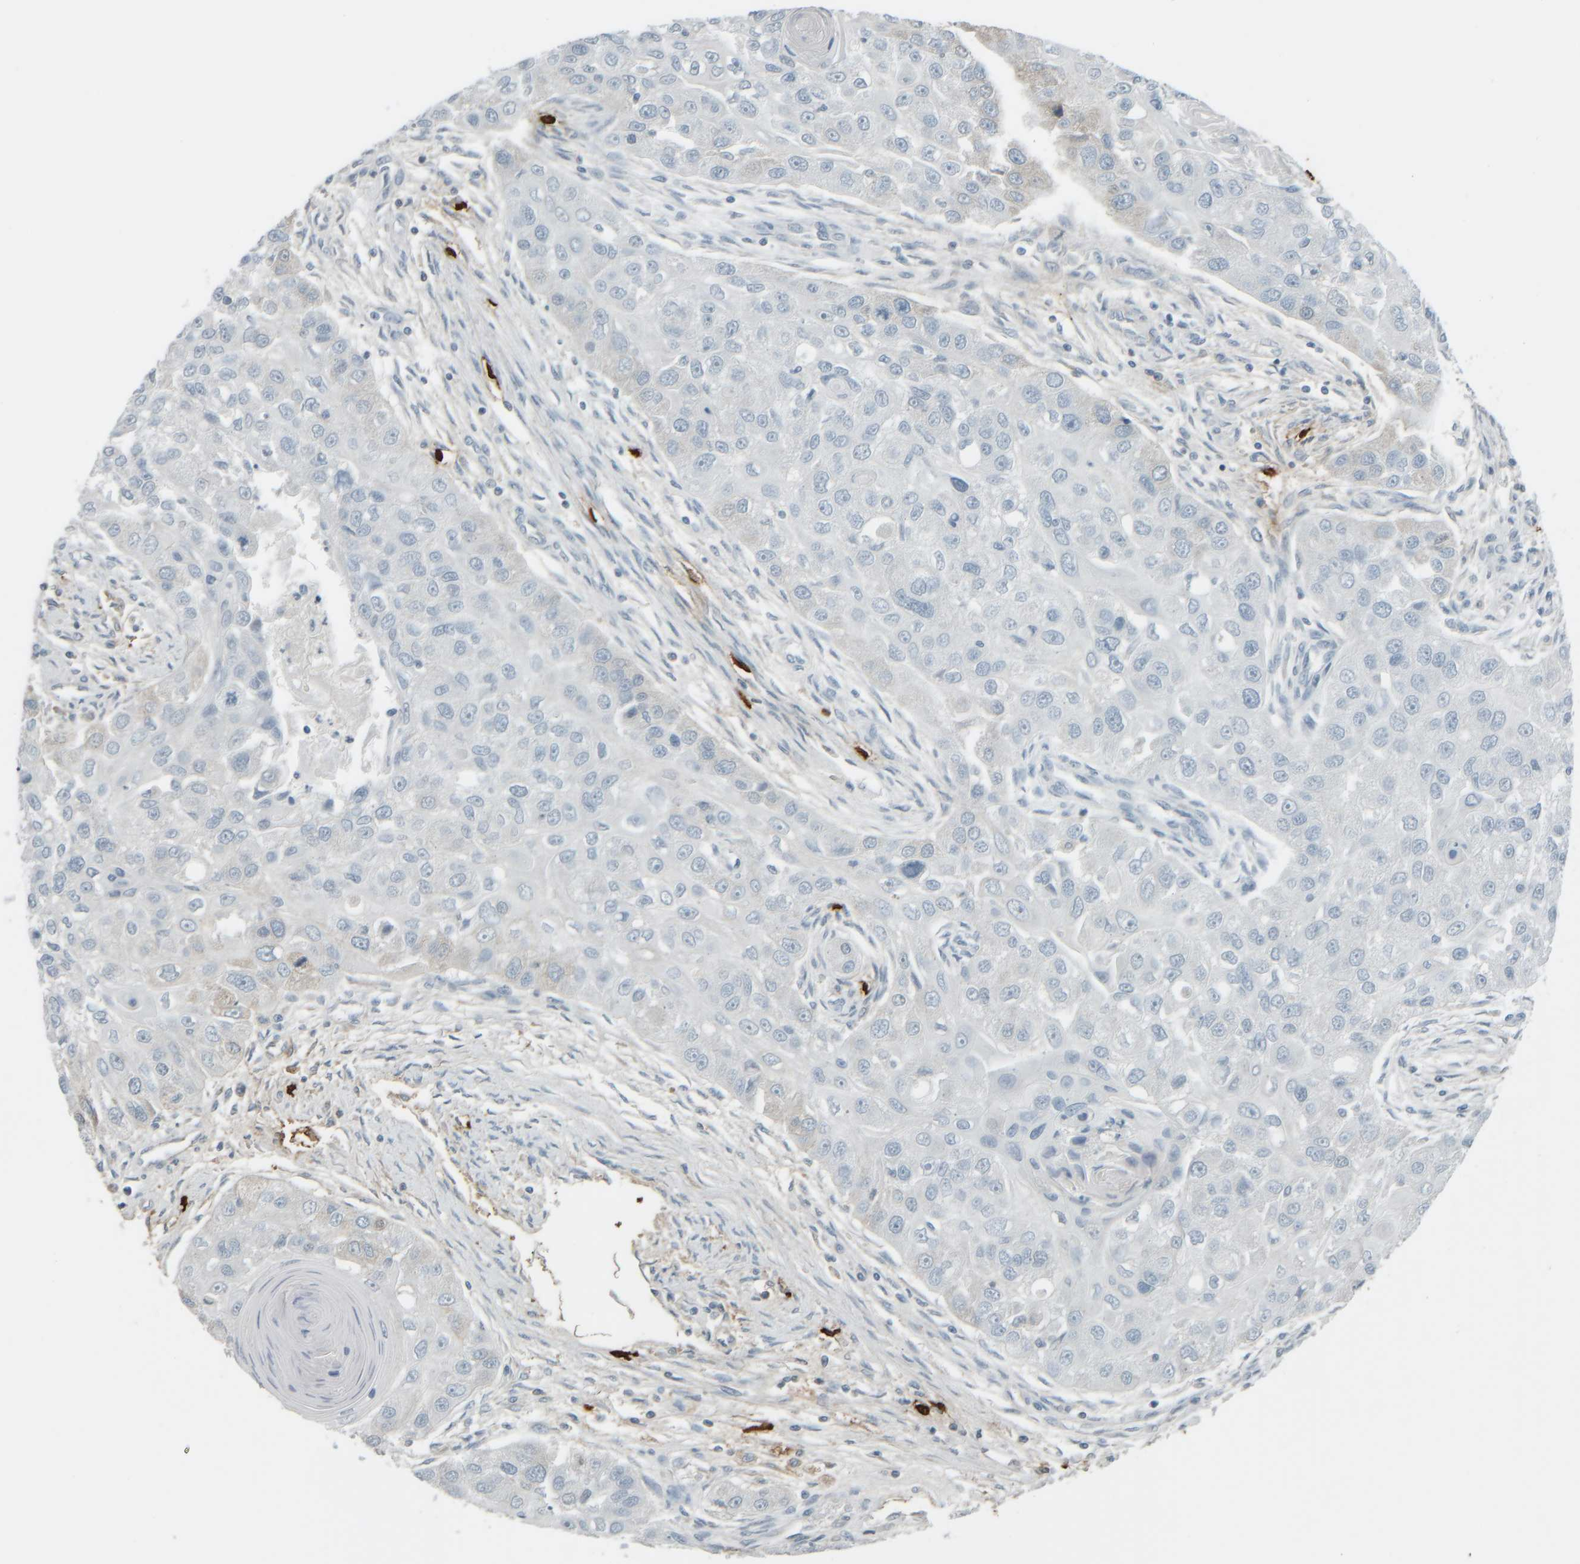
{"staining": {"intensity": "negative", "quantity": "none", "location": "none"}, "tissue": "head and neck cancer", "cell_type": "Tumor cells", "image_type": "cancer", "snomed": [{"axis": "morphology", "description": "Normal tissue, NOS"}, {"axis": "morphology", "description": "Squamous cell carcinoma, NOS"}, {"axis": "topography", "description": "Skeletal muscle"}, {"axis": "topography", "description": "Head-Neck"}], "caption": "DAB (3,3'-diaminobenzidine) immunohistochemical staining of human head and neck cancer reveals no significant positivity in tumor cells.", "gene": "TPSAB1", "patient": {"sex": "male", "age": 51}}